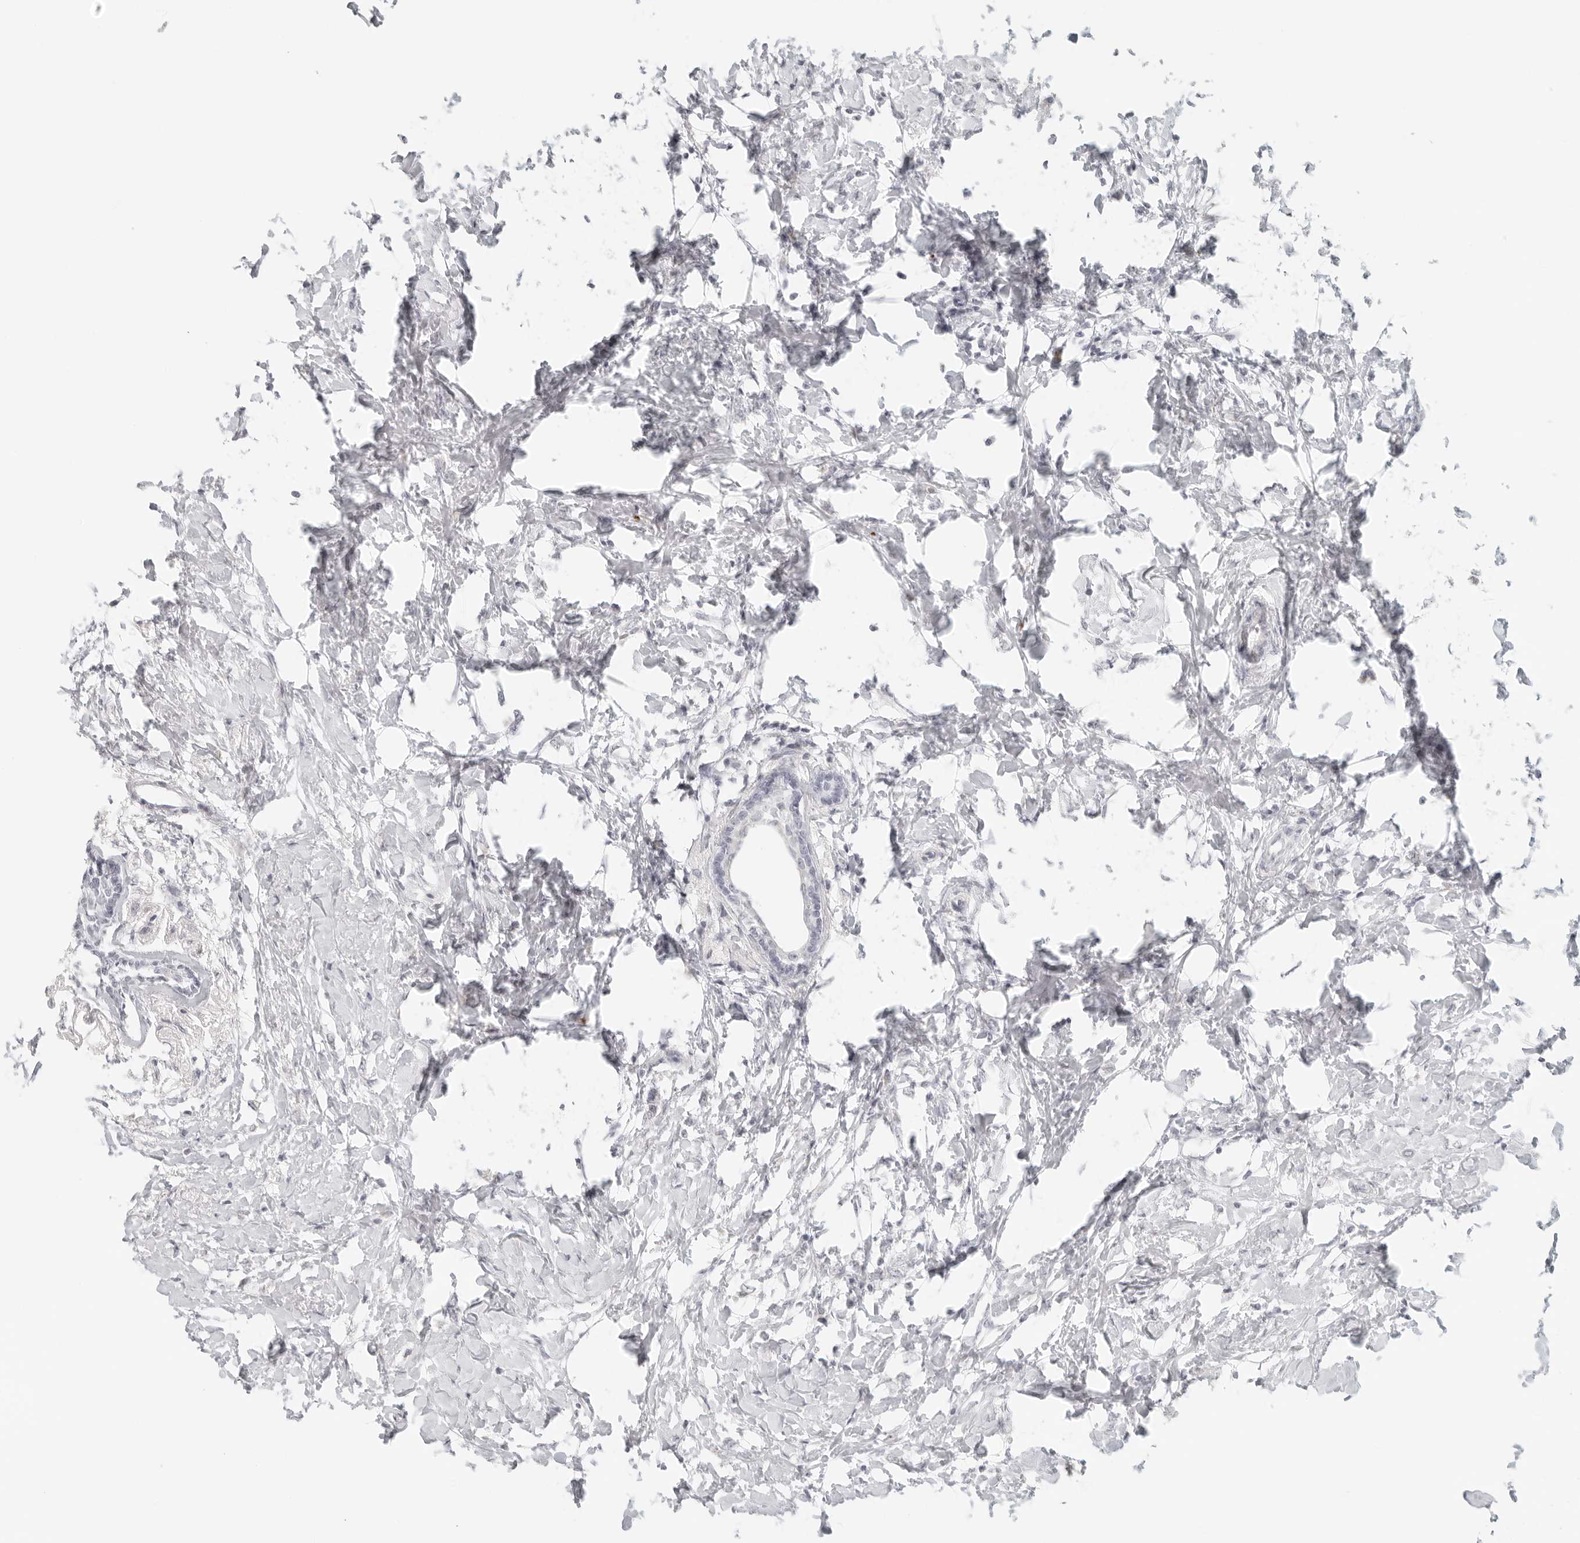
{"staining": {"intensity": "negative", "quantity": "none", "location": "none"}, "tissue": "breast cancer", "cell_type": "Tumor cells", "image_type": "cancer", "snomed": [{"axis": "morphology", "description": "Normal tissue, NOS"}, {"axis": "morphology", "description": "Lobular carcinoma"}, {"axis": "topography", "description": "Breast"}], "caption": "An image of human breast lobular carcinoma is negative for staining in tumor cells.", "gene": "RPS6KC1", "patient": {"sex": "female", "age": 47}}